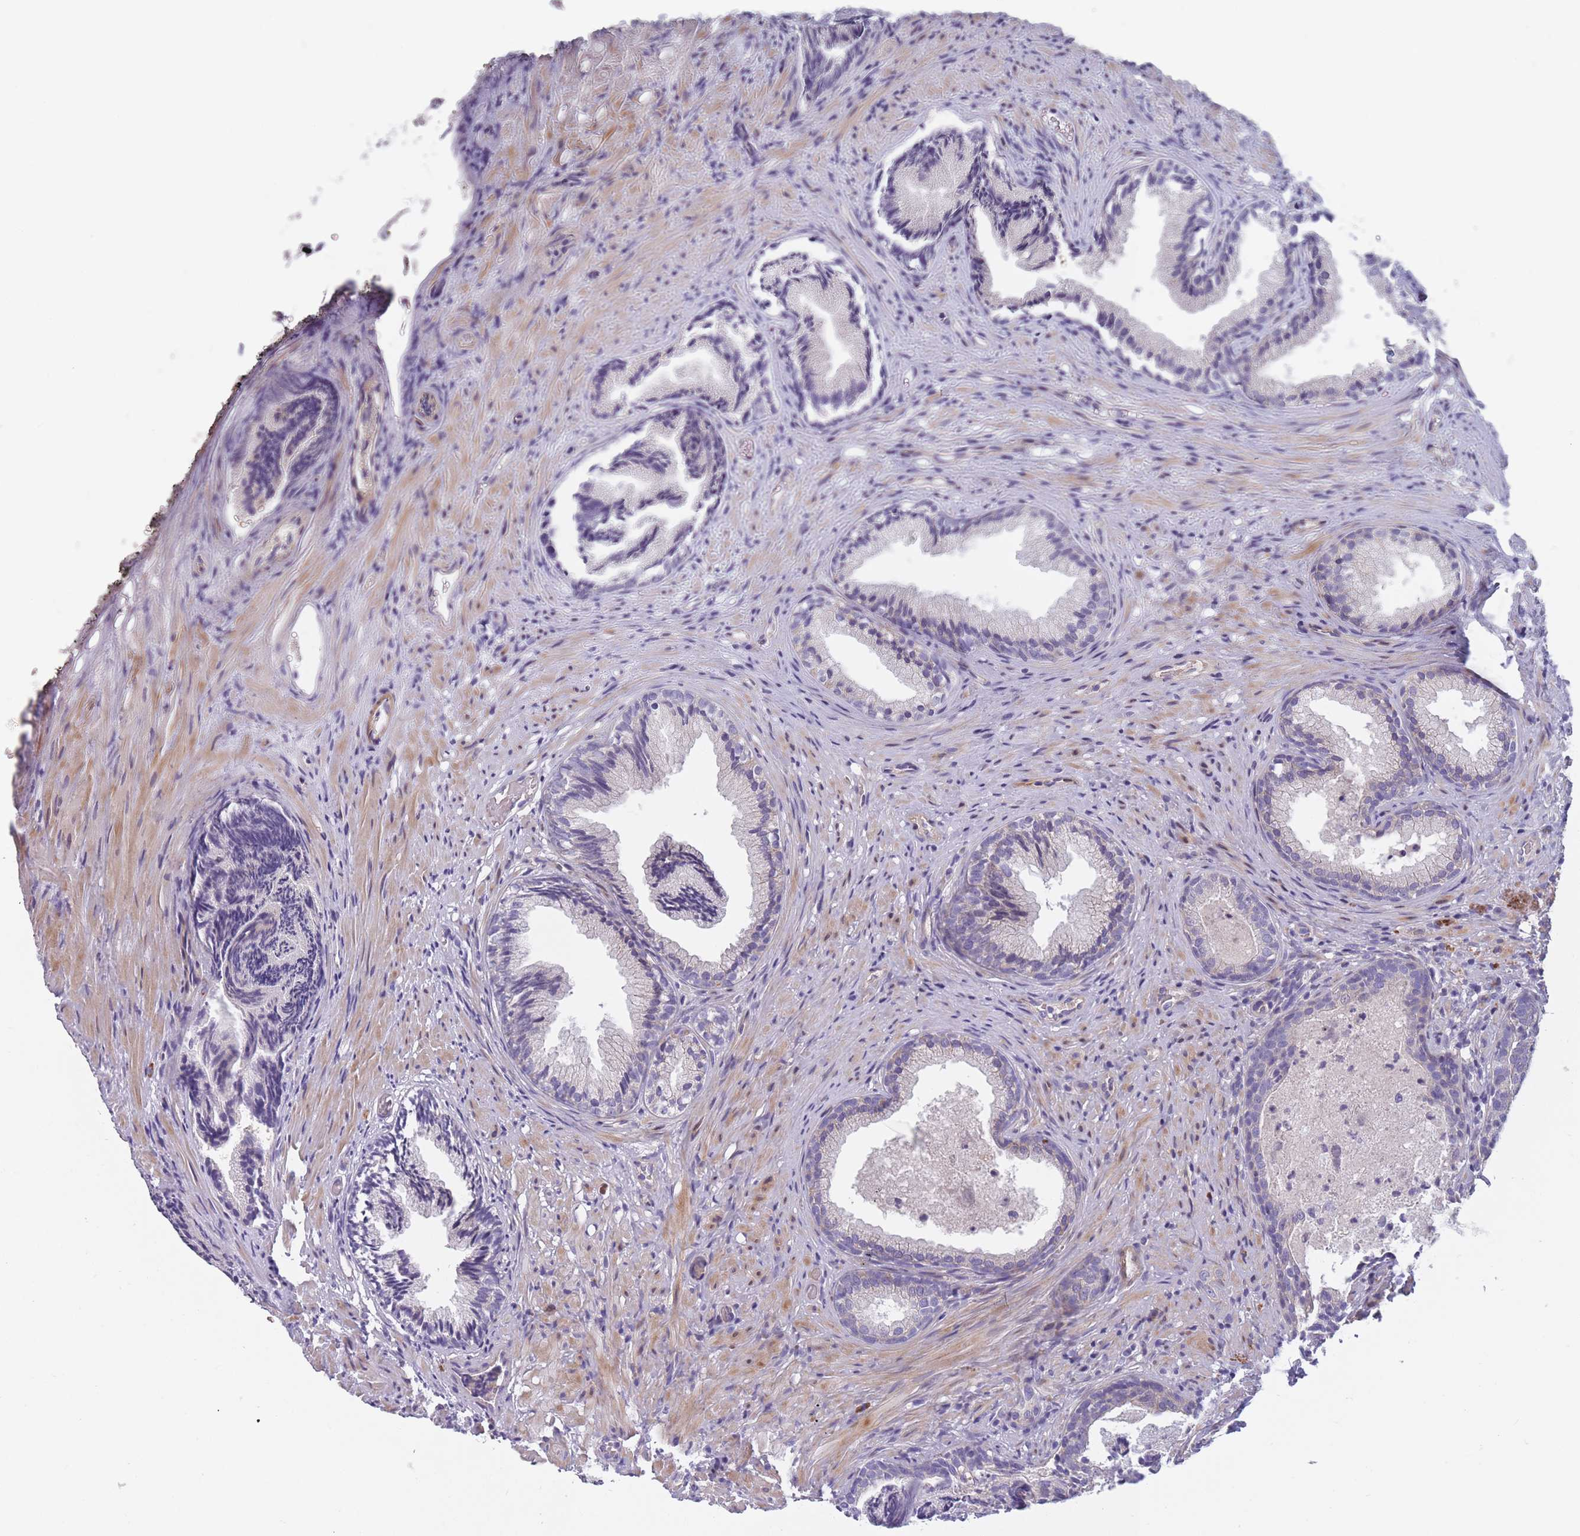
{"staining": {"intensity": "moderate", "quantity": "<25%", "location": "cytoplasmic/membranous"}, "tissue": "prostate", "cell_type": "Glandular cells", "image_type": "normal", "snomed": [{"axis": "morphology", "description": "Normal tissue, NOS"}, {"axis": "topography", "description": "Prostate"}], "caption": "Protein analysis of unremarkable prostate reveals moderate cytoplasmic/membranous staining in approximately <25% of glandular cells. (DAB IHC, brown staining for protein, blue staining for nuclei).", "gene": "FAM83F", "patient": {"sex": "male", "age": 76}}